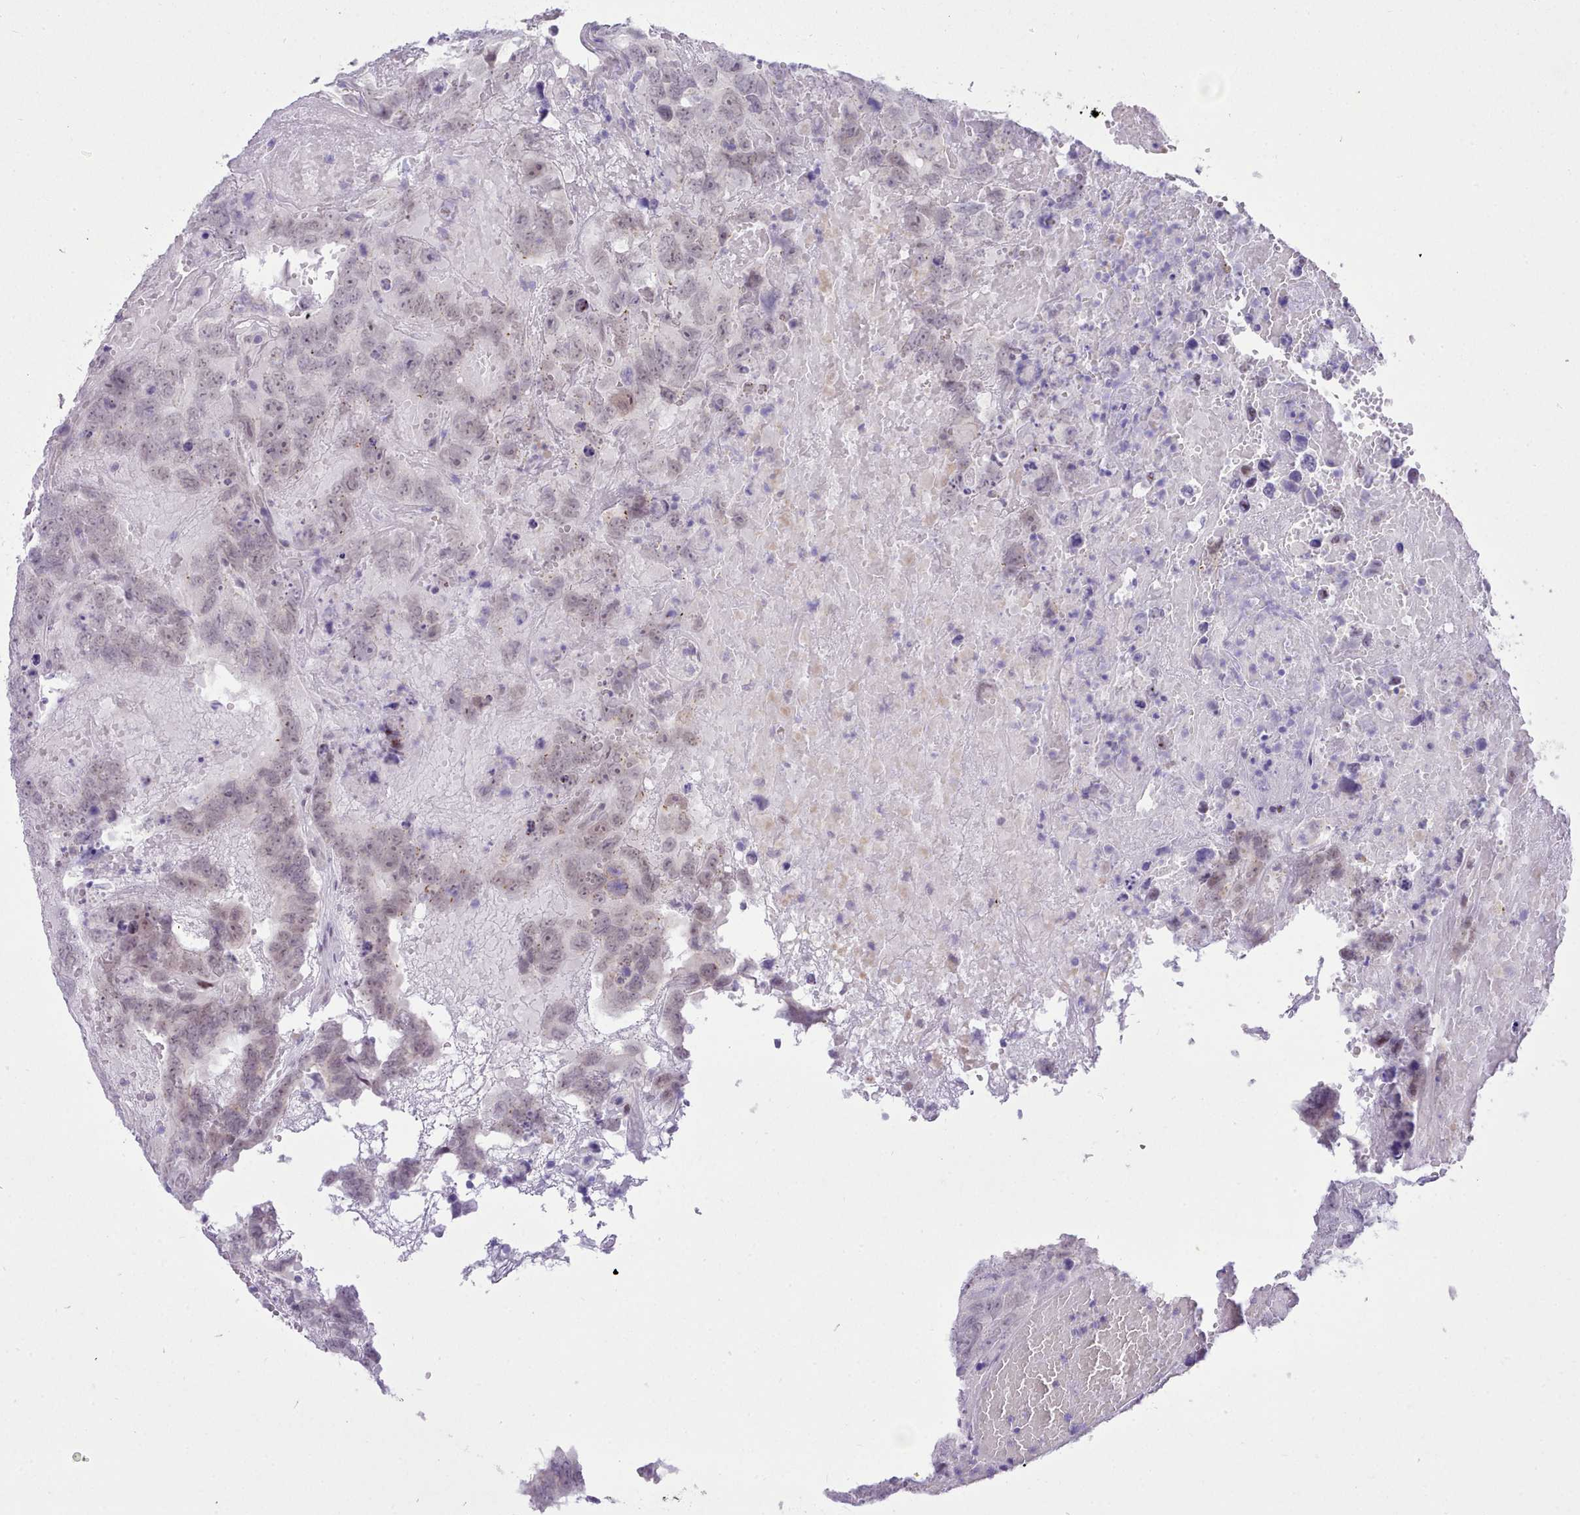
{"staining": {"intensity": "moderate", "quantity": ">75%", "location": "nuclear"}, "tissue": "testis cancer", "cell_type": "Tumor cells", "image_type": "cancer", "snomed": [{"axis": "morphology", "description": "Carcinoma, Embryonal, NOS"}, {"axis": "topography", "description": "Testis"}], "caption": "Testis embryonal carcinoma stained with a brown dye reveals moderate nuclear positive positivity in approximately >75% of tumor cells.", "gene": "LRRC37A", "patient": {"sex": "male", "age": 45}}